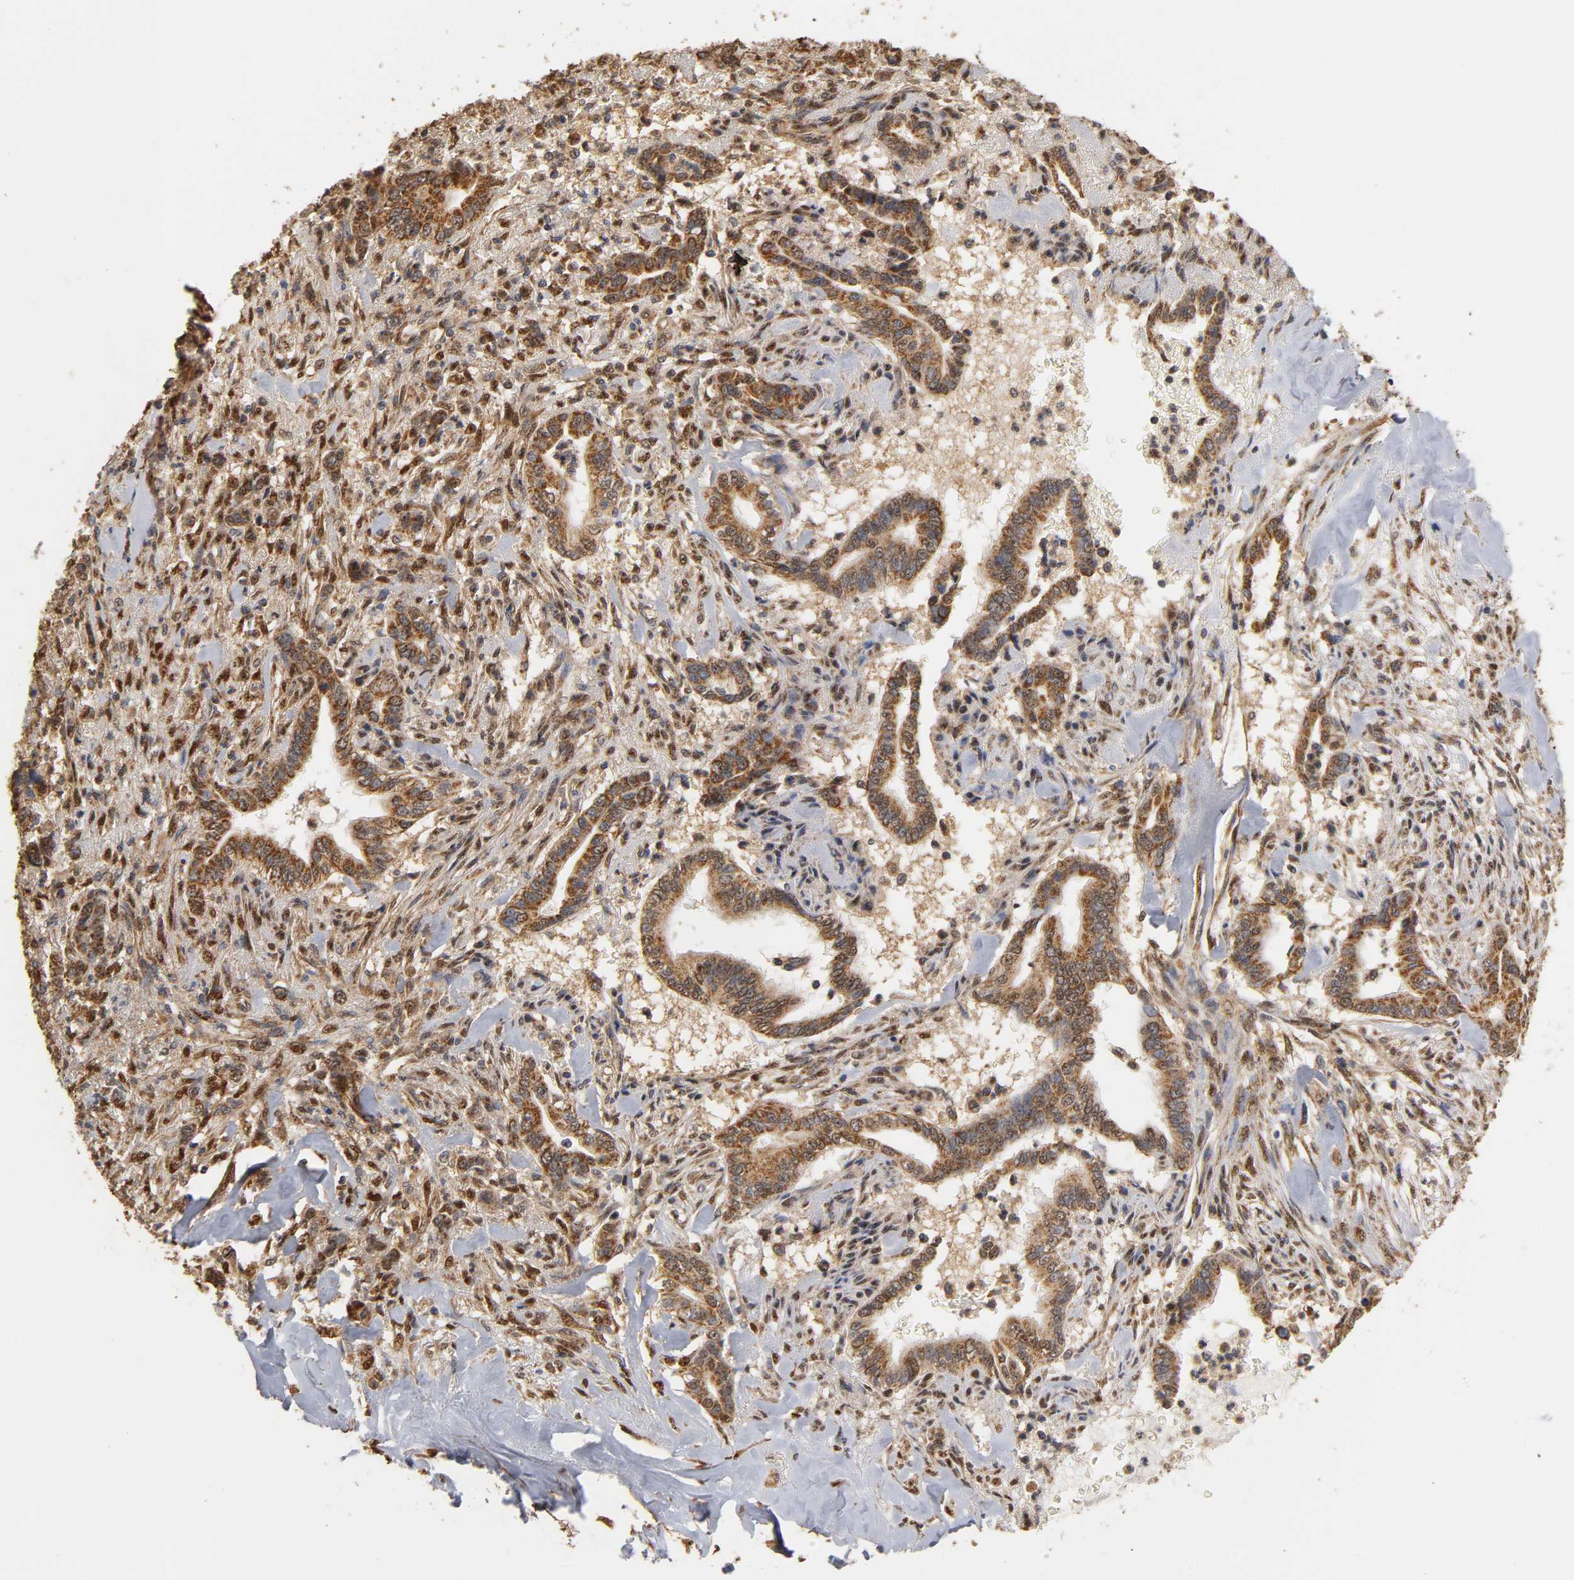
{"staining": {"intensity": "strong", "quantity": ">75%", "location": "cytoplasmic/membranous"}, "tissue": "liver cancer", "cell_type": "Tumor cells", "image_type": "cancer", "snomed": [{"axis": "morphology", "description": "Cholangiocarcinoma"}, {"axis": "topography", "description": "Liver"}], "caption": "Immunohistochemical staining of liver cancer (cholangiocarcinoma) reveals high levels of strong cytoplasmic/membranous protein expression in about >75% of tumor cells.", "gene": "PKN1", "patient": {"sex": "female", "age": 67}}